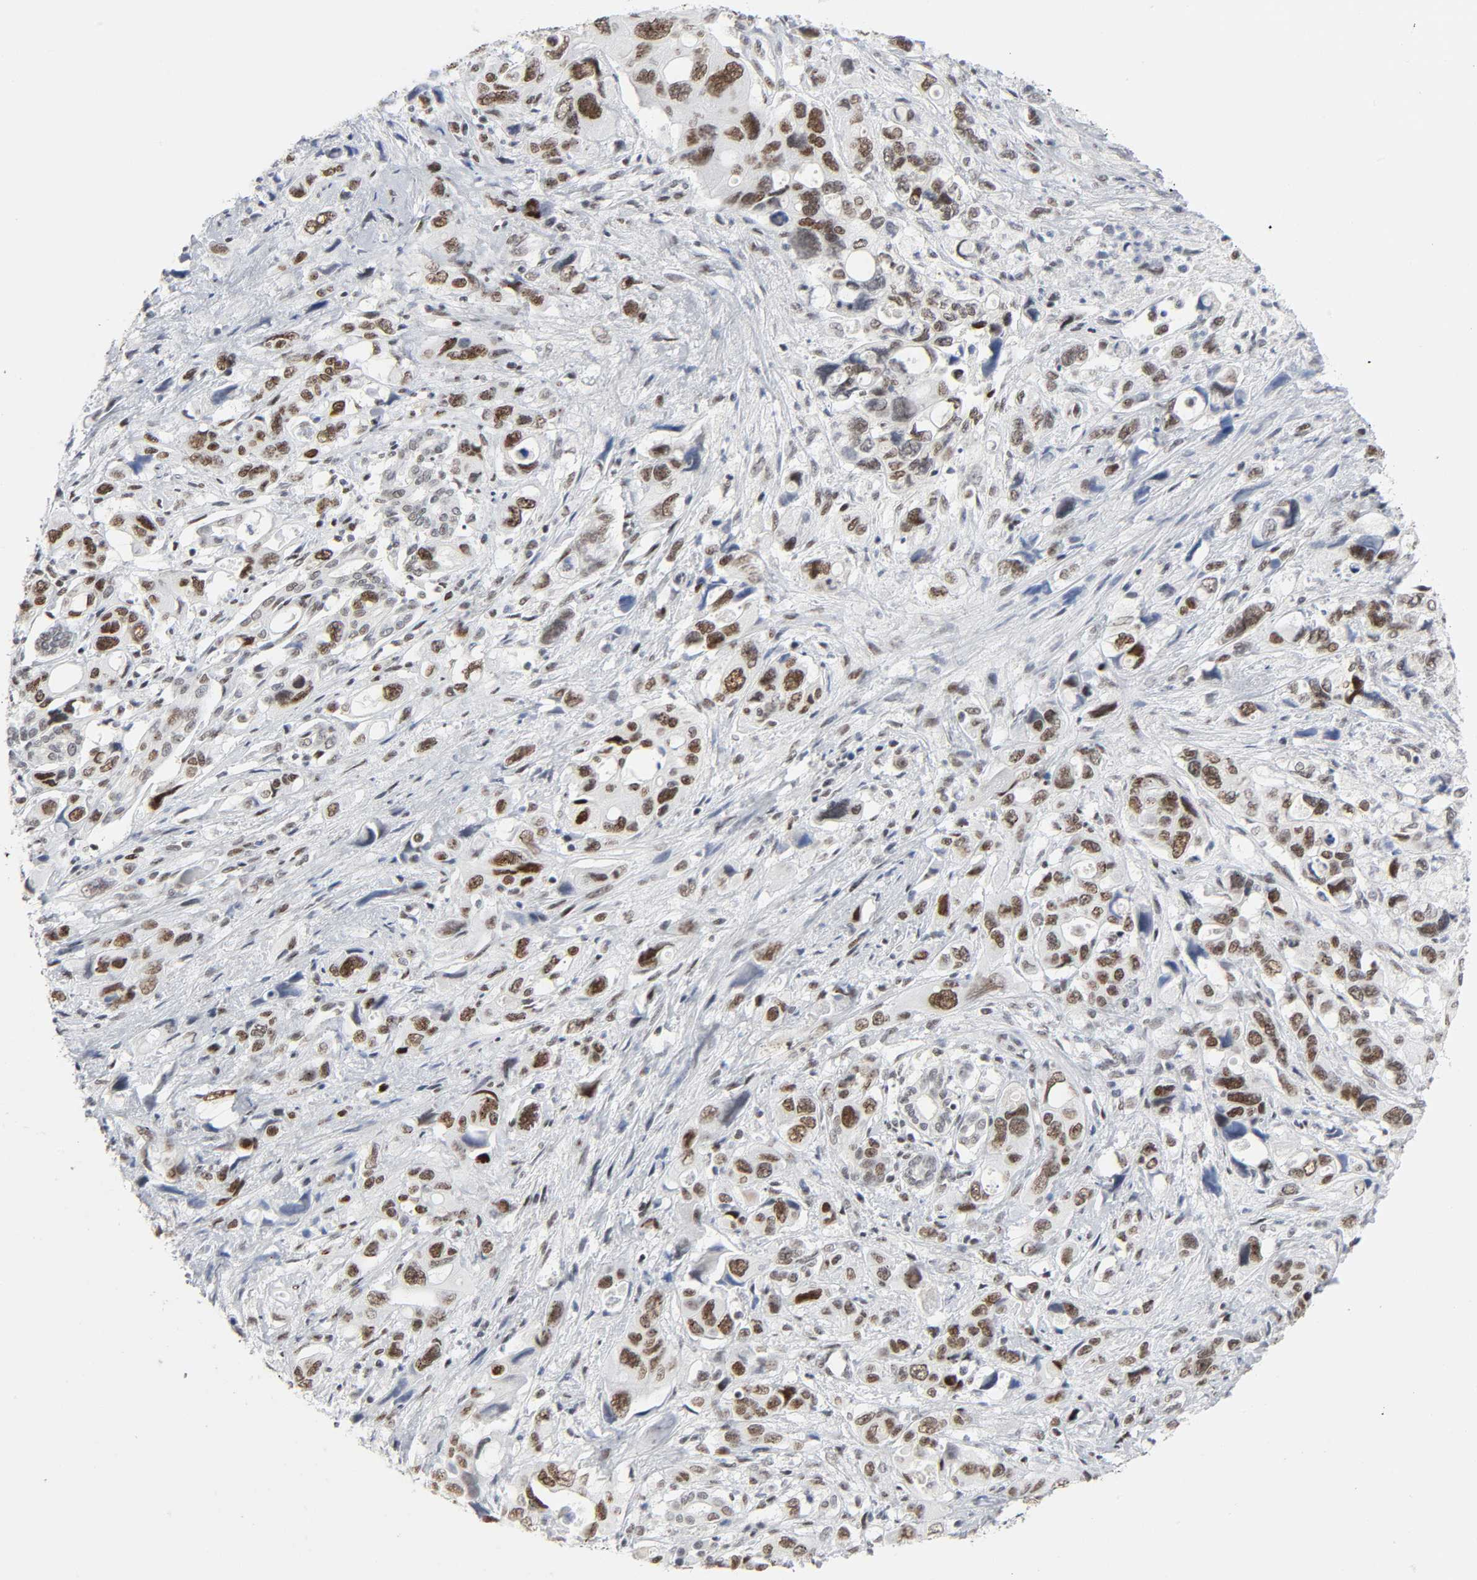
{"staining": {"intensity": "moderate", "quantity": ">75%", "location": "nuclear"}, "tissue": "pancreatic cancer", "cell_type": "Tumor cells", "image_type": "cancer", "snomed": [{"axis": "morphology", "description": "Adenocarcinoma, NOS"}, {"axis": "topography", "description": "Pancreas"}], "caption": "Protein staining of adenocarcinoma (pancreatic) tissue exhibits moderate nuclear expression in approximately >75% of tumor cells.", "gene": "HSF1", "patient": {"sex": "male", "age": 46}}